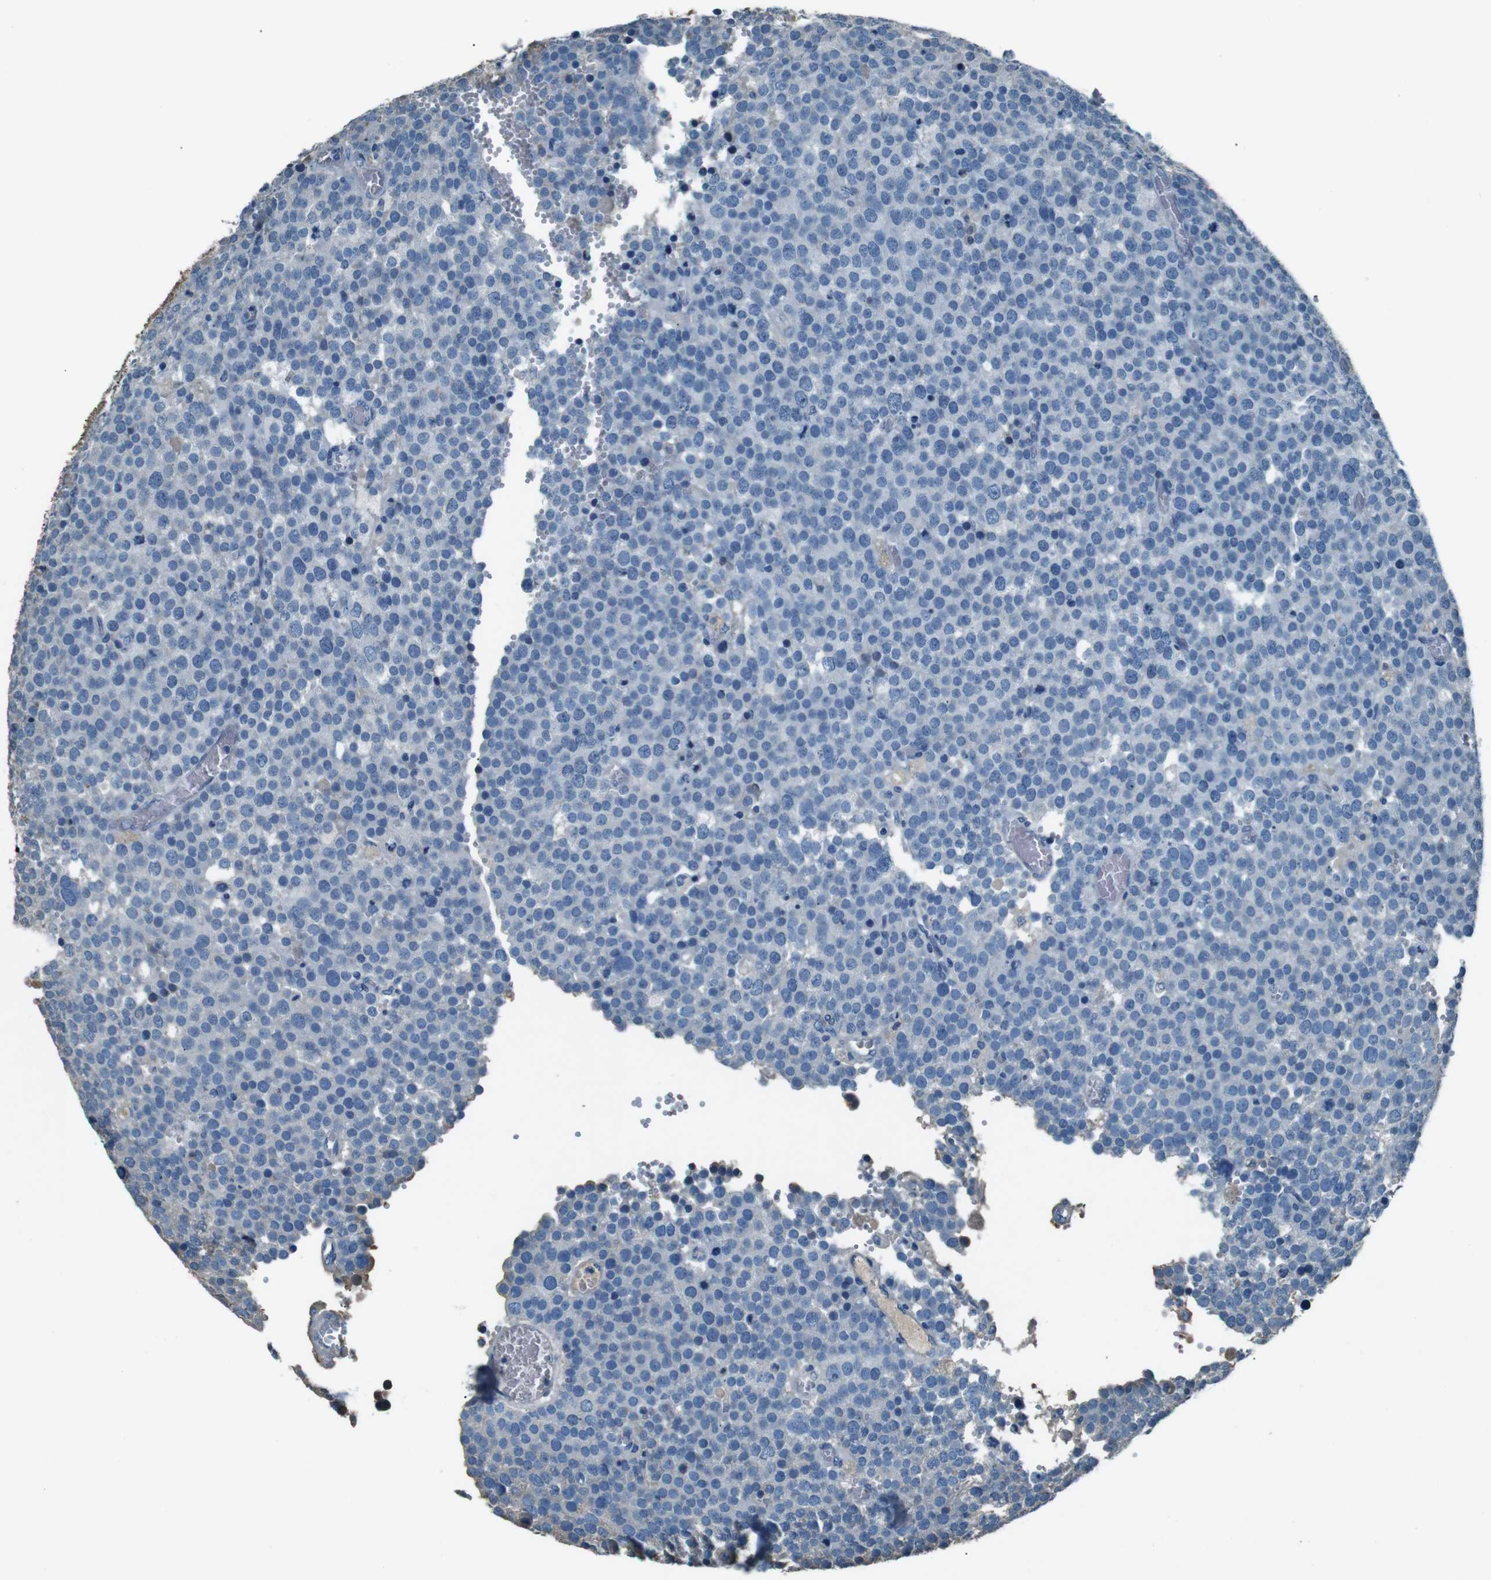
{"staining": {"intensity": "negative", "quantity": "none", "location": "none"}, "tissue": "testis cancer", "cell_type": "Tumor cells", "image_type": "cancer", "snomed": [{"axis": "morphology", "description": "Normal tissue, NOS"}, {"axis": "morphology", "description": "Seminoma, NOS"}, {"axis": "topography", "description": "Testis"}], "caption": "A micrograph of testis cancer stained for a protein exhibits no brown staining in tumor cells. (IHC, brightfield microscopy, high magnification).", "gene": "LEP", "patient": {"sex": "male", "age": 71}}